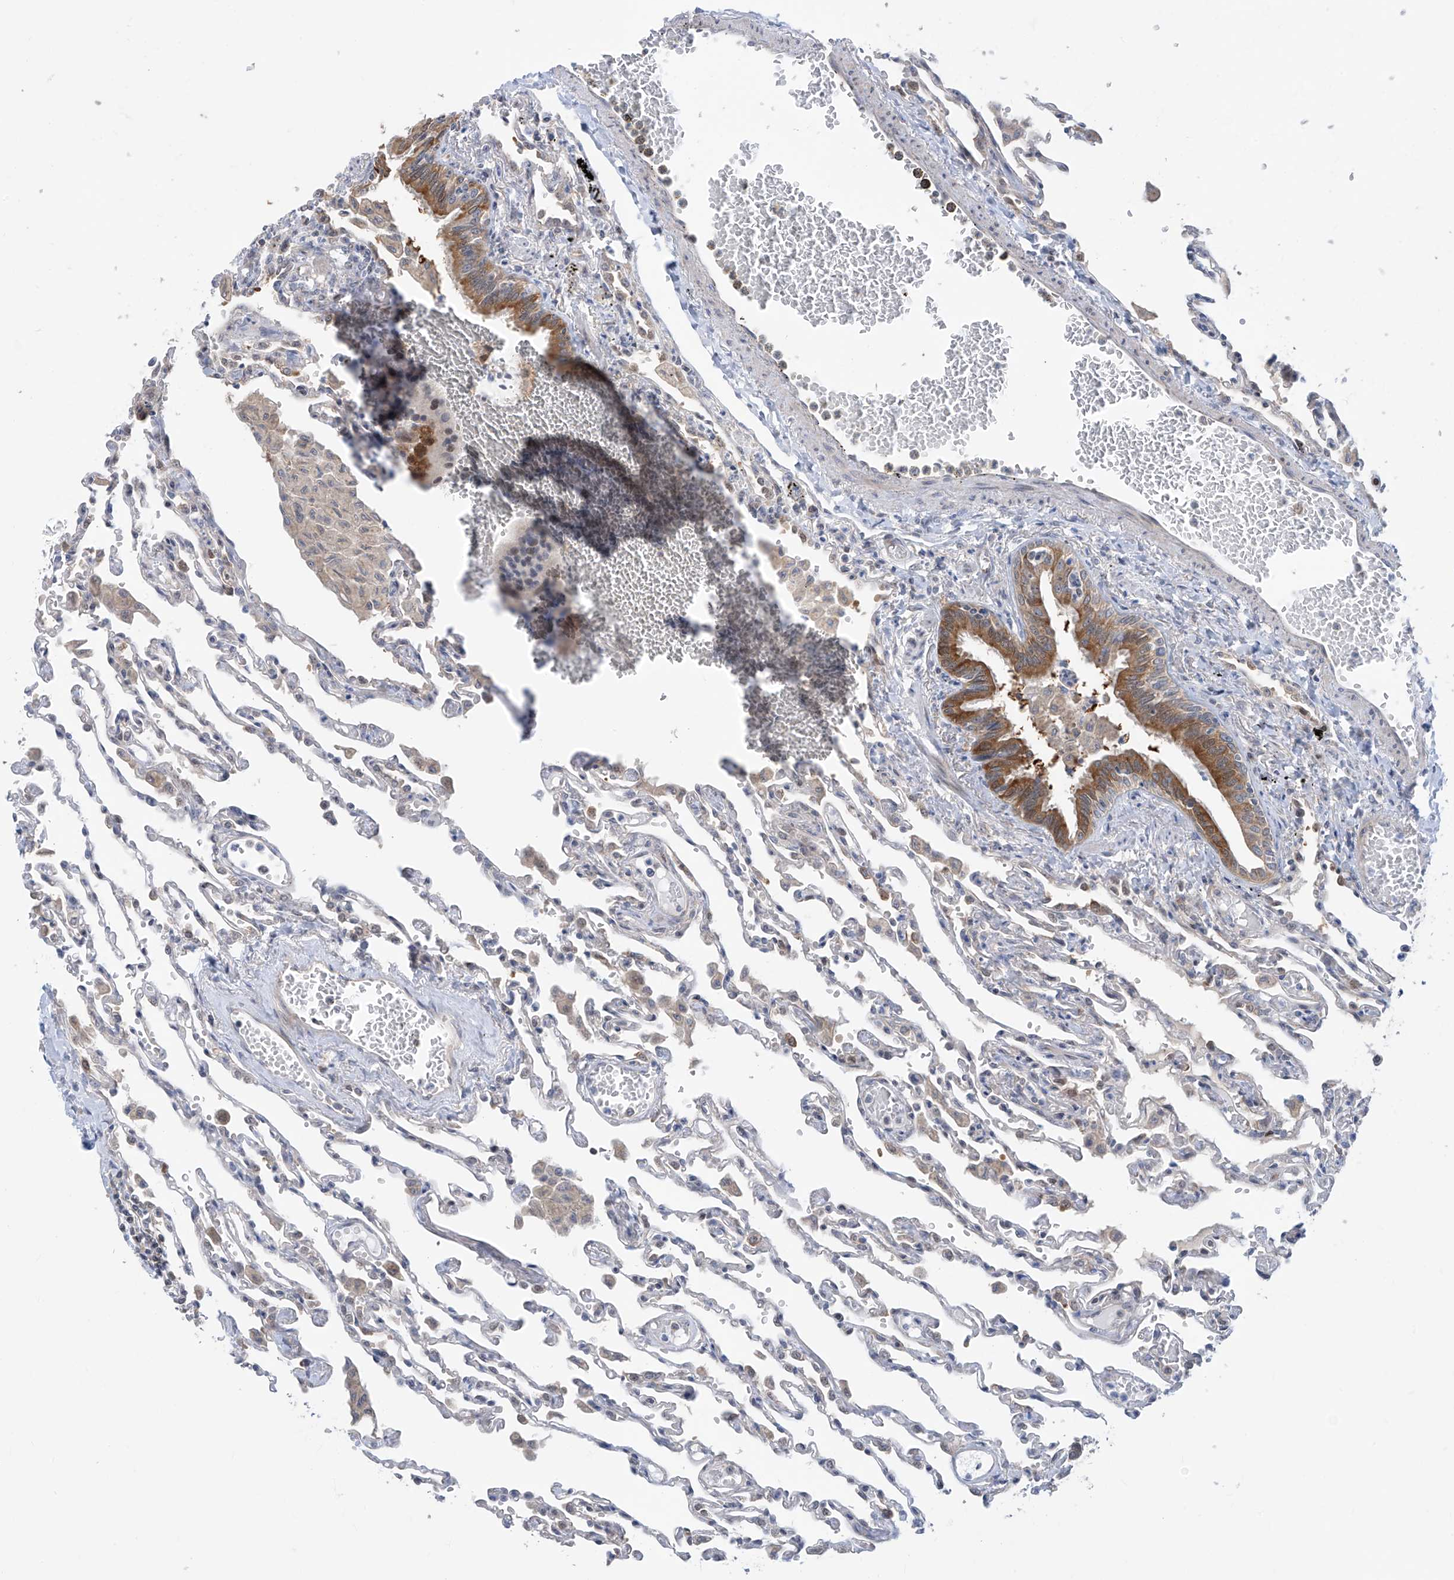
{"staining": {"intensity": "weak", "quantity": "<25%", "location": "cytoplasmic/membranous"}, "tissue": "lung", "cell_type": "Alveolar cells", "image_type": "normal", "snomed": [{"axis": "morphology", "description": "Normal tissue, NOS"}, {"axis": "topography", "description": "Bronchus"}, {"axis": "topography", "description": "Lung"}], "caption": "DAB immunohistochemical staining of normal human lung shows no significant expression in alveolar cells. (Stains: DAB (3,3'-diaminobenzidine) immunohistochemistry with hematoxylin counter stain, Microscopy: brightfield microscopy at high magnification).", "gene": "TTC38", "patient": {"sex": "female", "age": 49}}